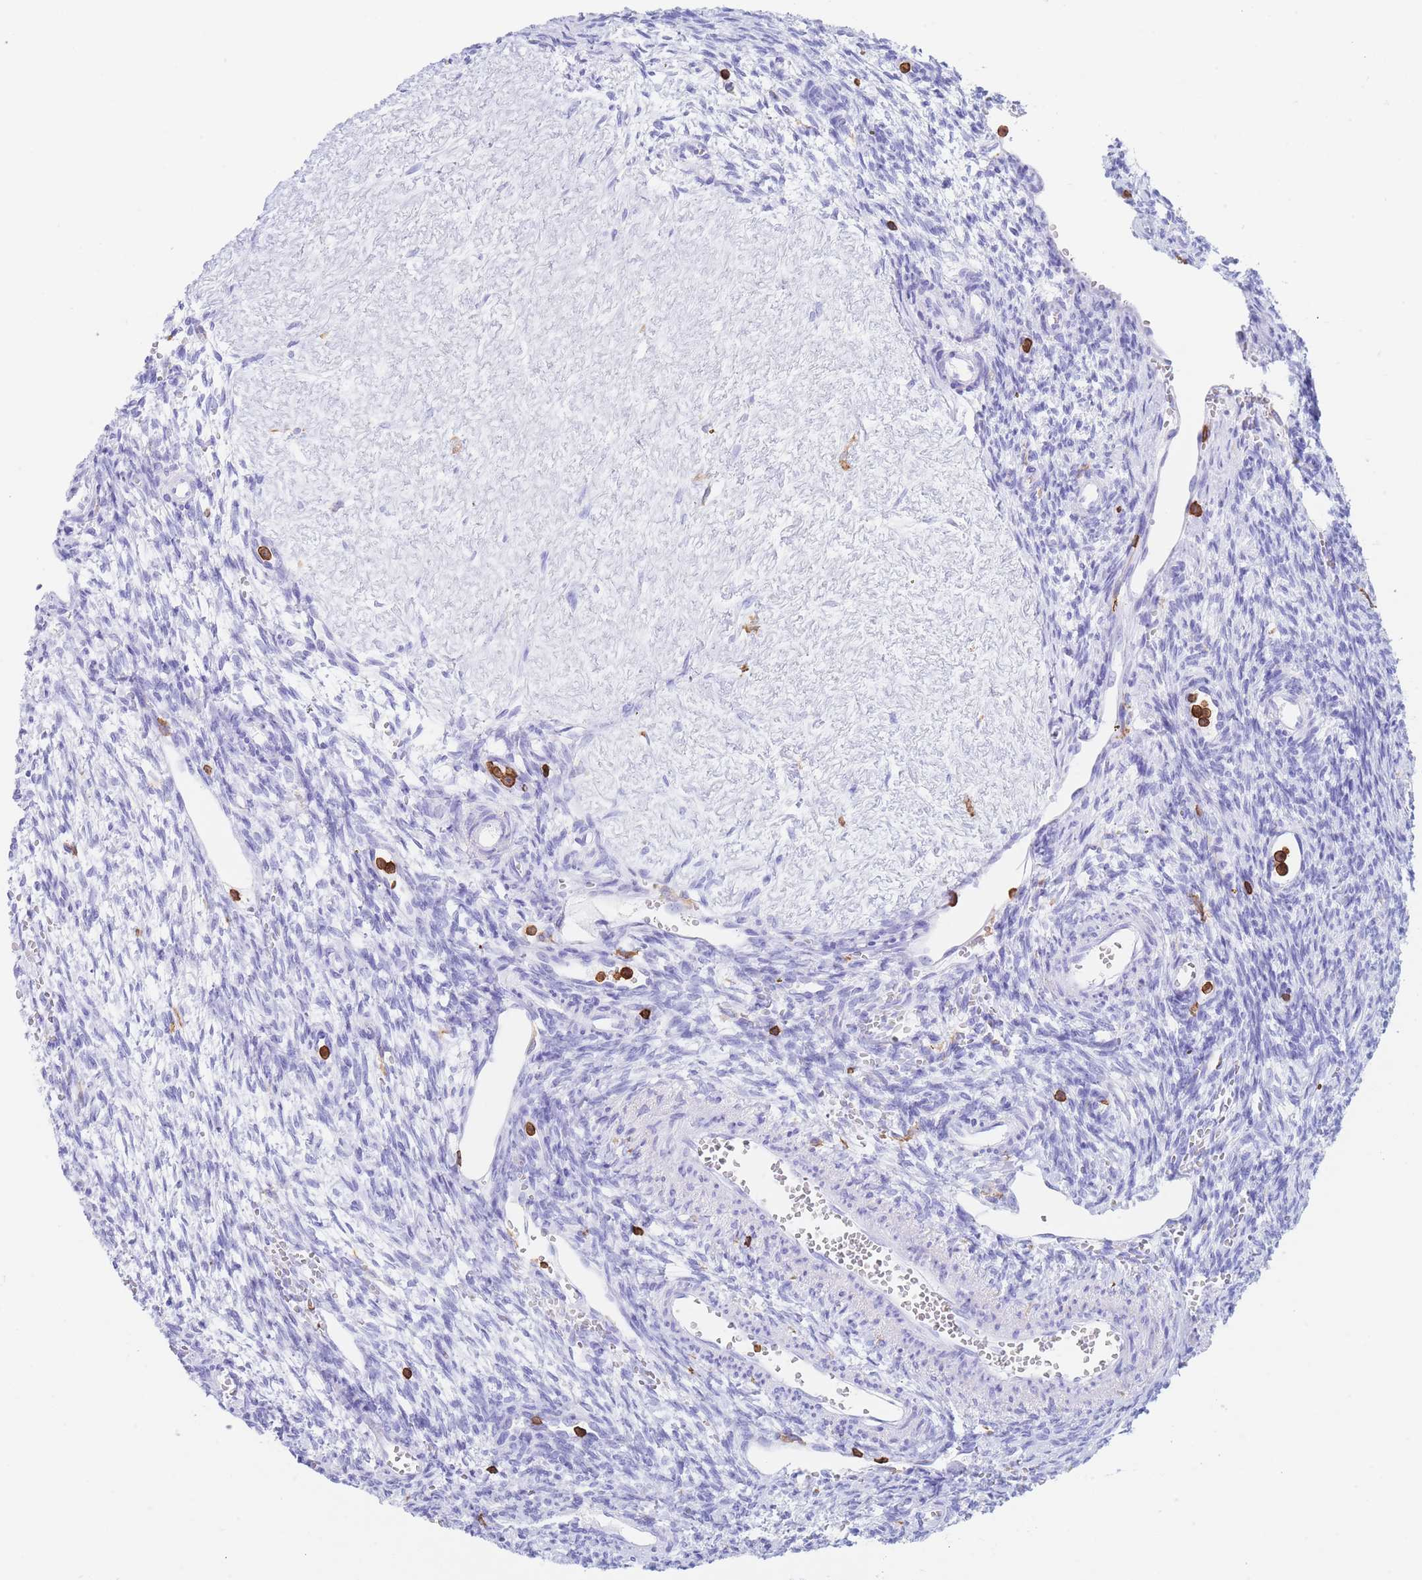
{"staining": {"intensity": "negative", "quantity": "none", "location": "none"}, "tissue": "ovary", "cell_type": "Ovarian stroma cells", "image_type": "normal", "snomed": [{"axis": "morphology", "description": "Normal tissue, NOS"}, {"axis": "topography", "description": "Ovary"}], "caption": "Ovary stained for a protein using immunohistochemistry (IHC) exhibits no staining ovarian stroma cells.", "gene": "CORO1A", "patient": {"sex": "female", "age": 39}}